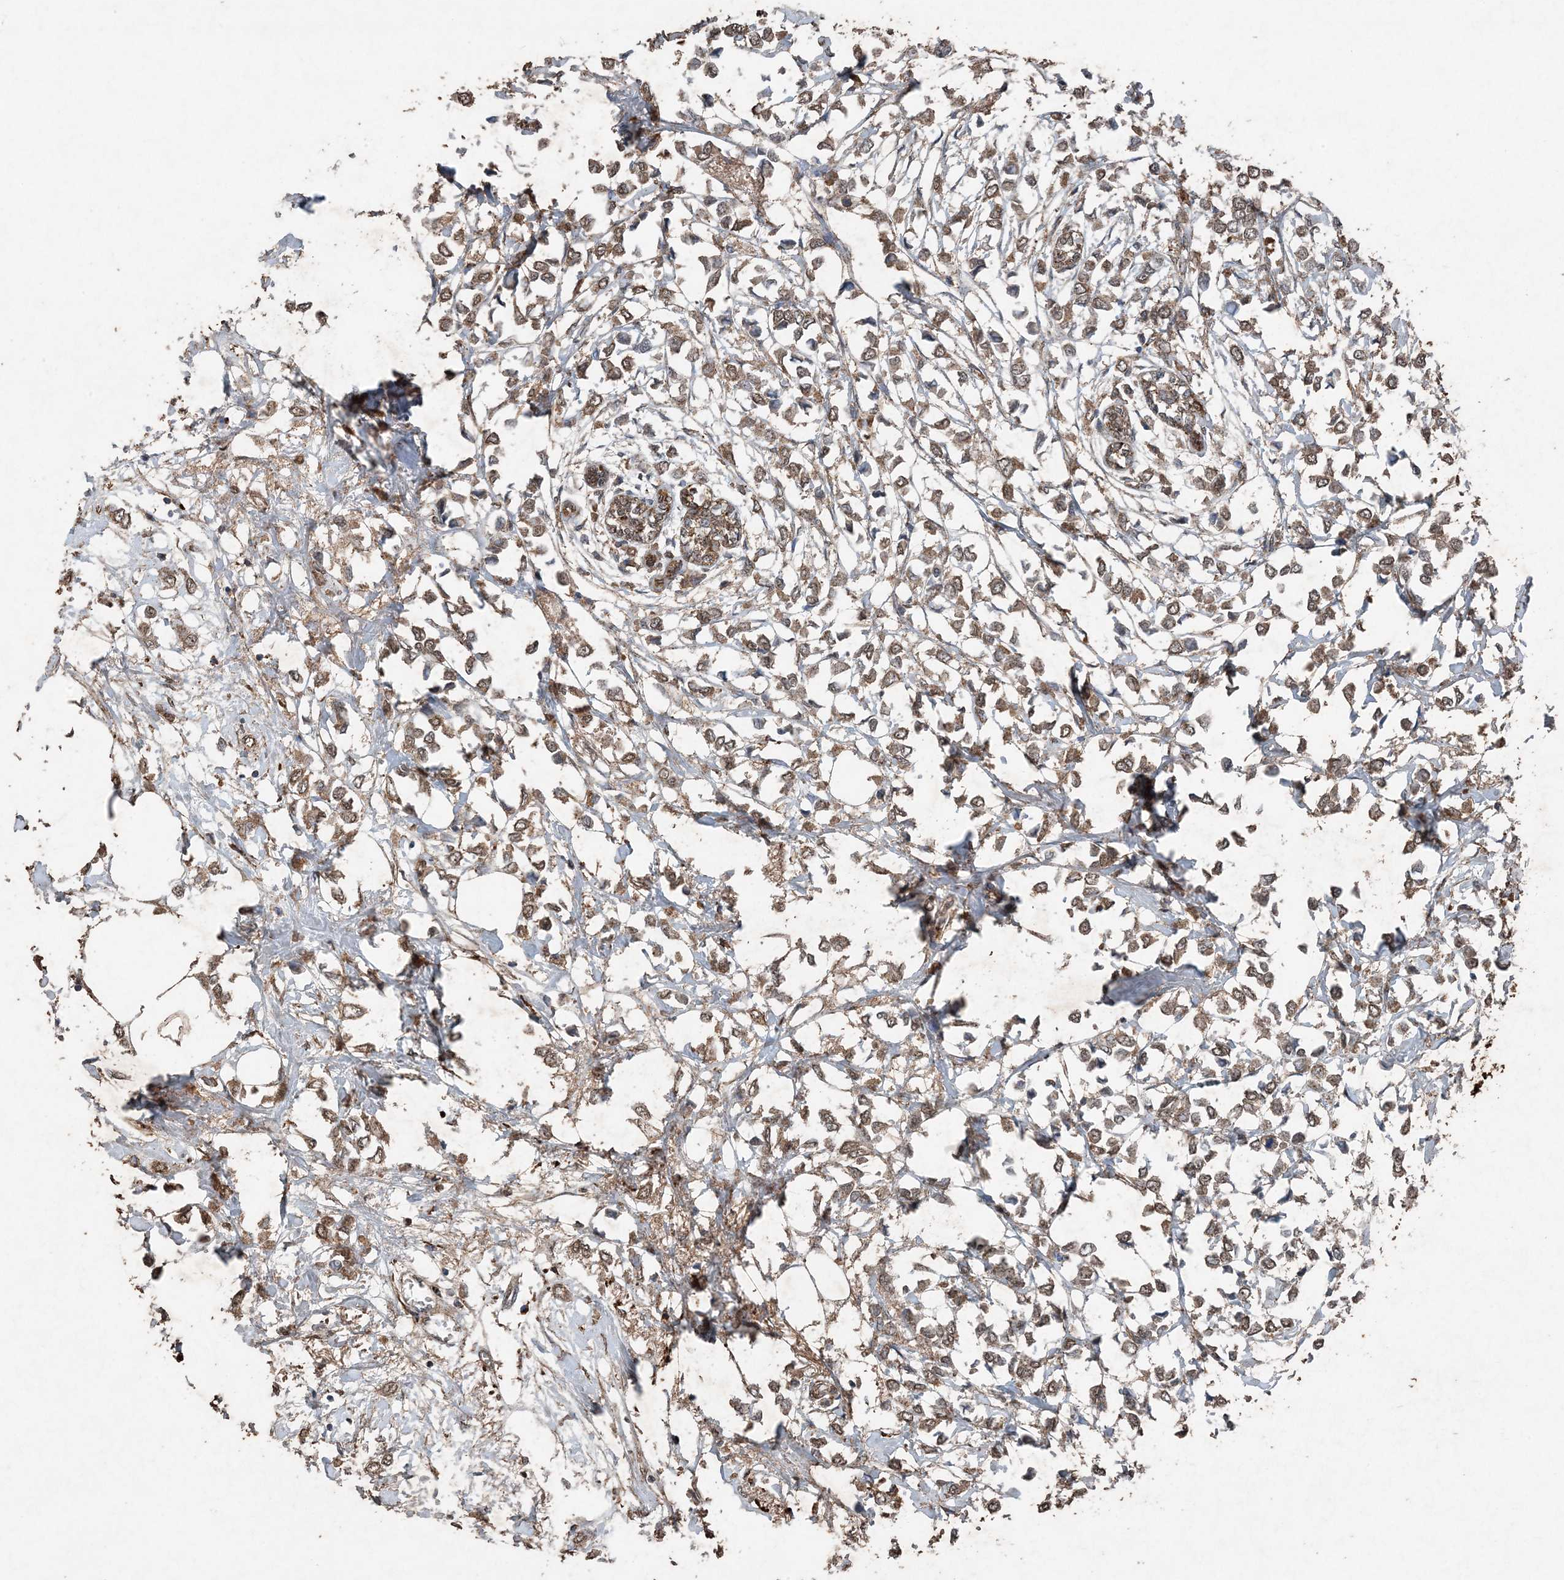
{"staining": {"intensity": "moderate", "quantity": ">75%", "location": "cytoplasmic/membranous"}, "tissue": "breast cancer", "cell_type": "Tumor cells", "image_type": "cancer", "snomed": [{"axis": "morphology", "description": "Lobular carcinoma"}, {"axis": "topography", "description": "Breast"}], "caption": "Immunohistochemical staining of human lobular carcinoma (breast) exhibits medium levels of moderate cytoplasmic/membranous protein staining in approximately >75% of tumor cells. (DAB (3,3'-diaminobenzidine) IHC with brightfield microscopy, high magnification).", "gene": "FCN3", "patient": {"sex": "female", "age": 51}}